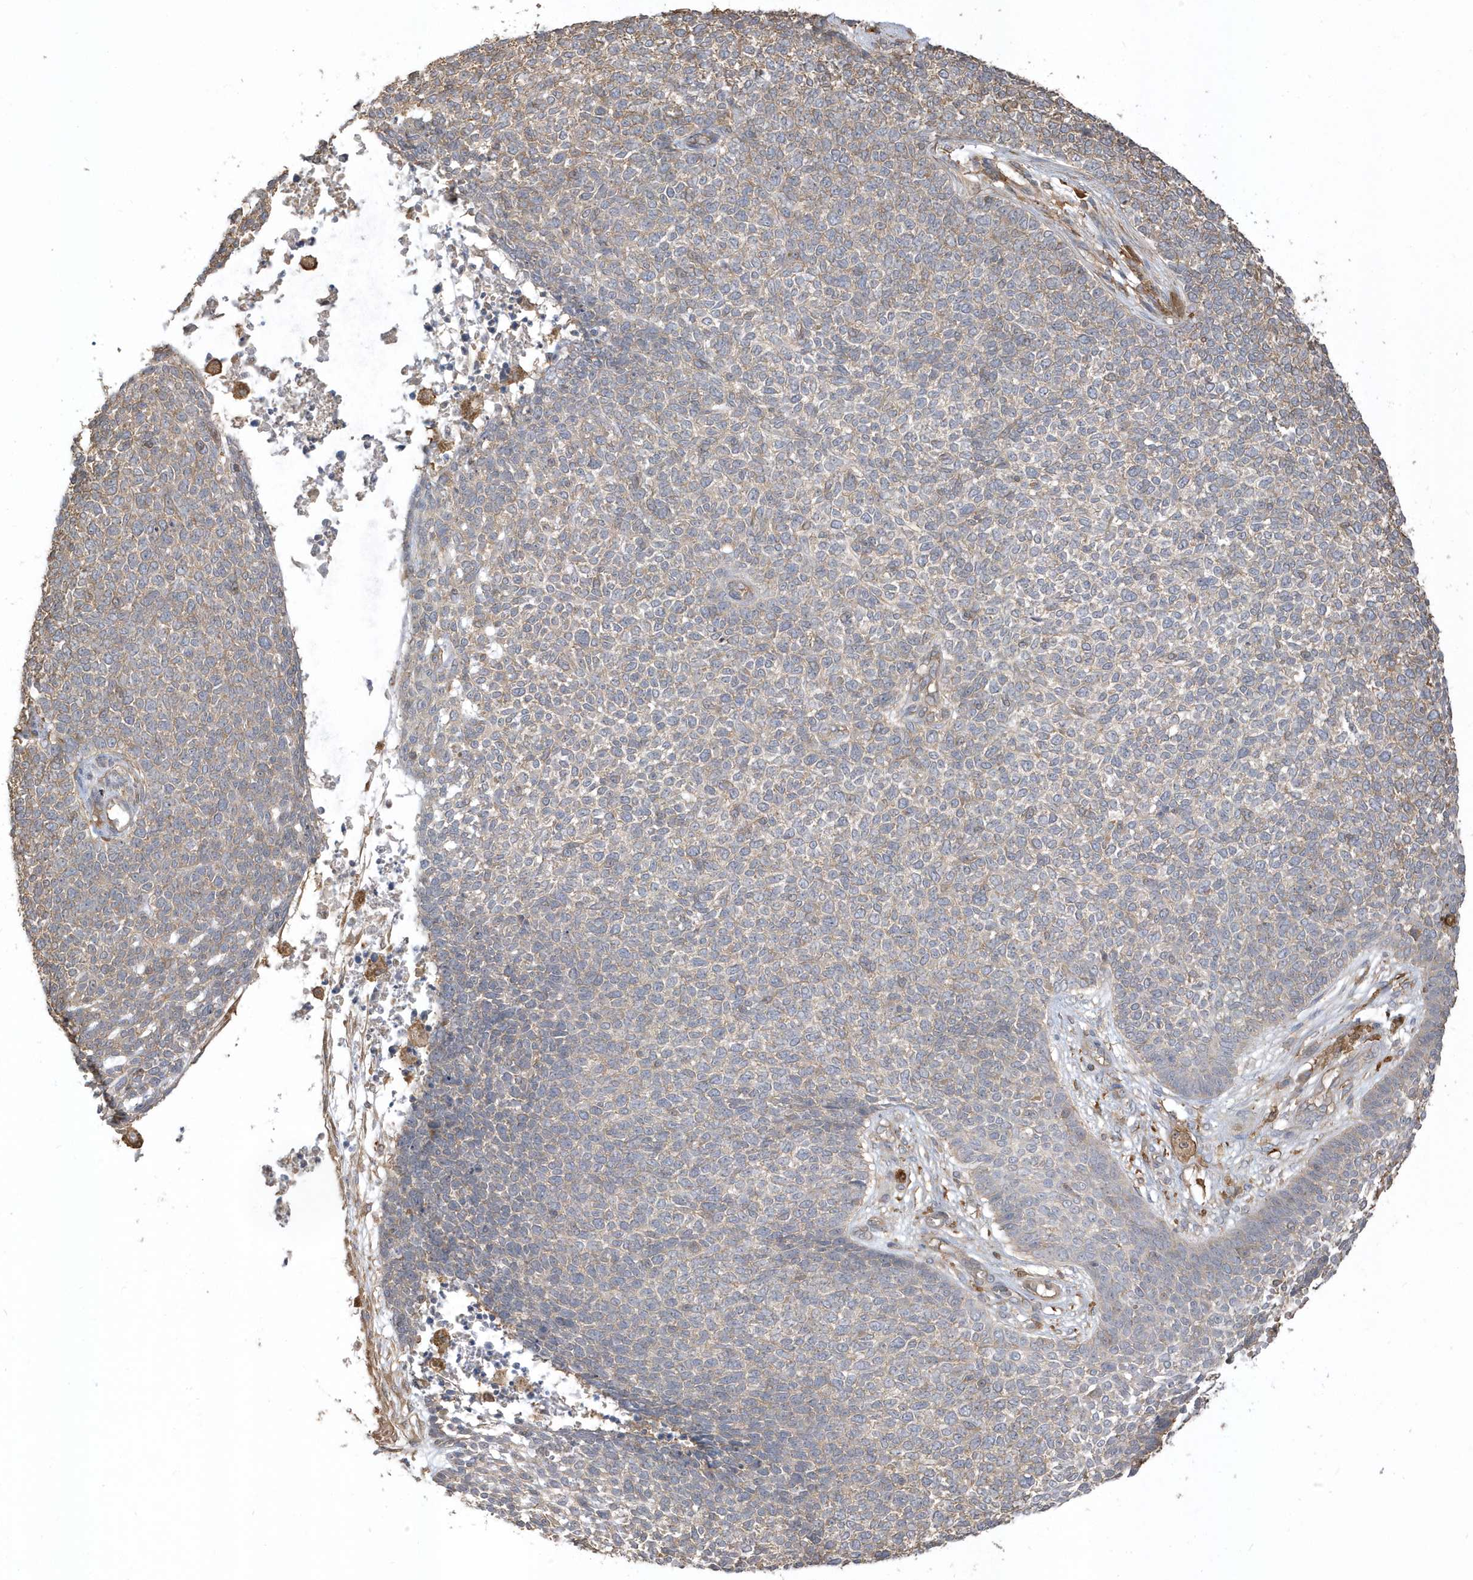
{"staining": {"intensity": "weak", "quantity": "25%-75%", "location": "cytoplasmic/membranous"}, "tissue": "skin cancer", "cell_type": "Tumor cells", "image_type": "cancer", "snomed": [{"axis": "morphology", "description": "Basal cell carcinoma"}, {"axis": "topography", "description": "Skin"}], "caption": "This micrograph displays immunohistochemistry (IHC) staining of human basal cell carcinoma (skin), with low weak cytoplasmic/membranous positivity in approximately 25%-75% of tumor cells.", "gene": "ZBTB8A", "patient": {"sex": "female", "age": 84}}